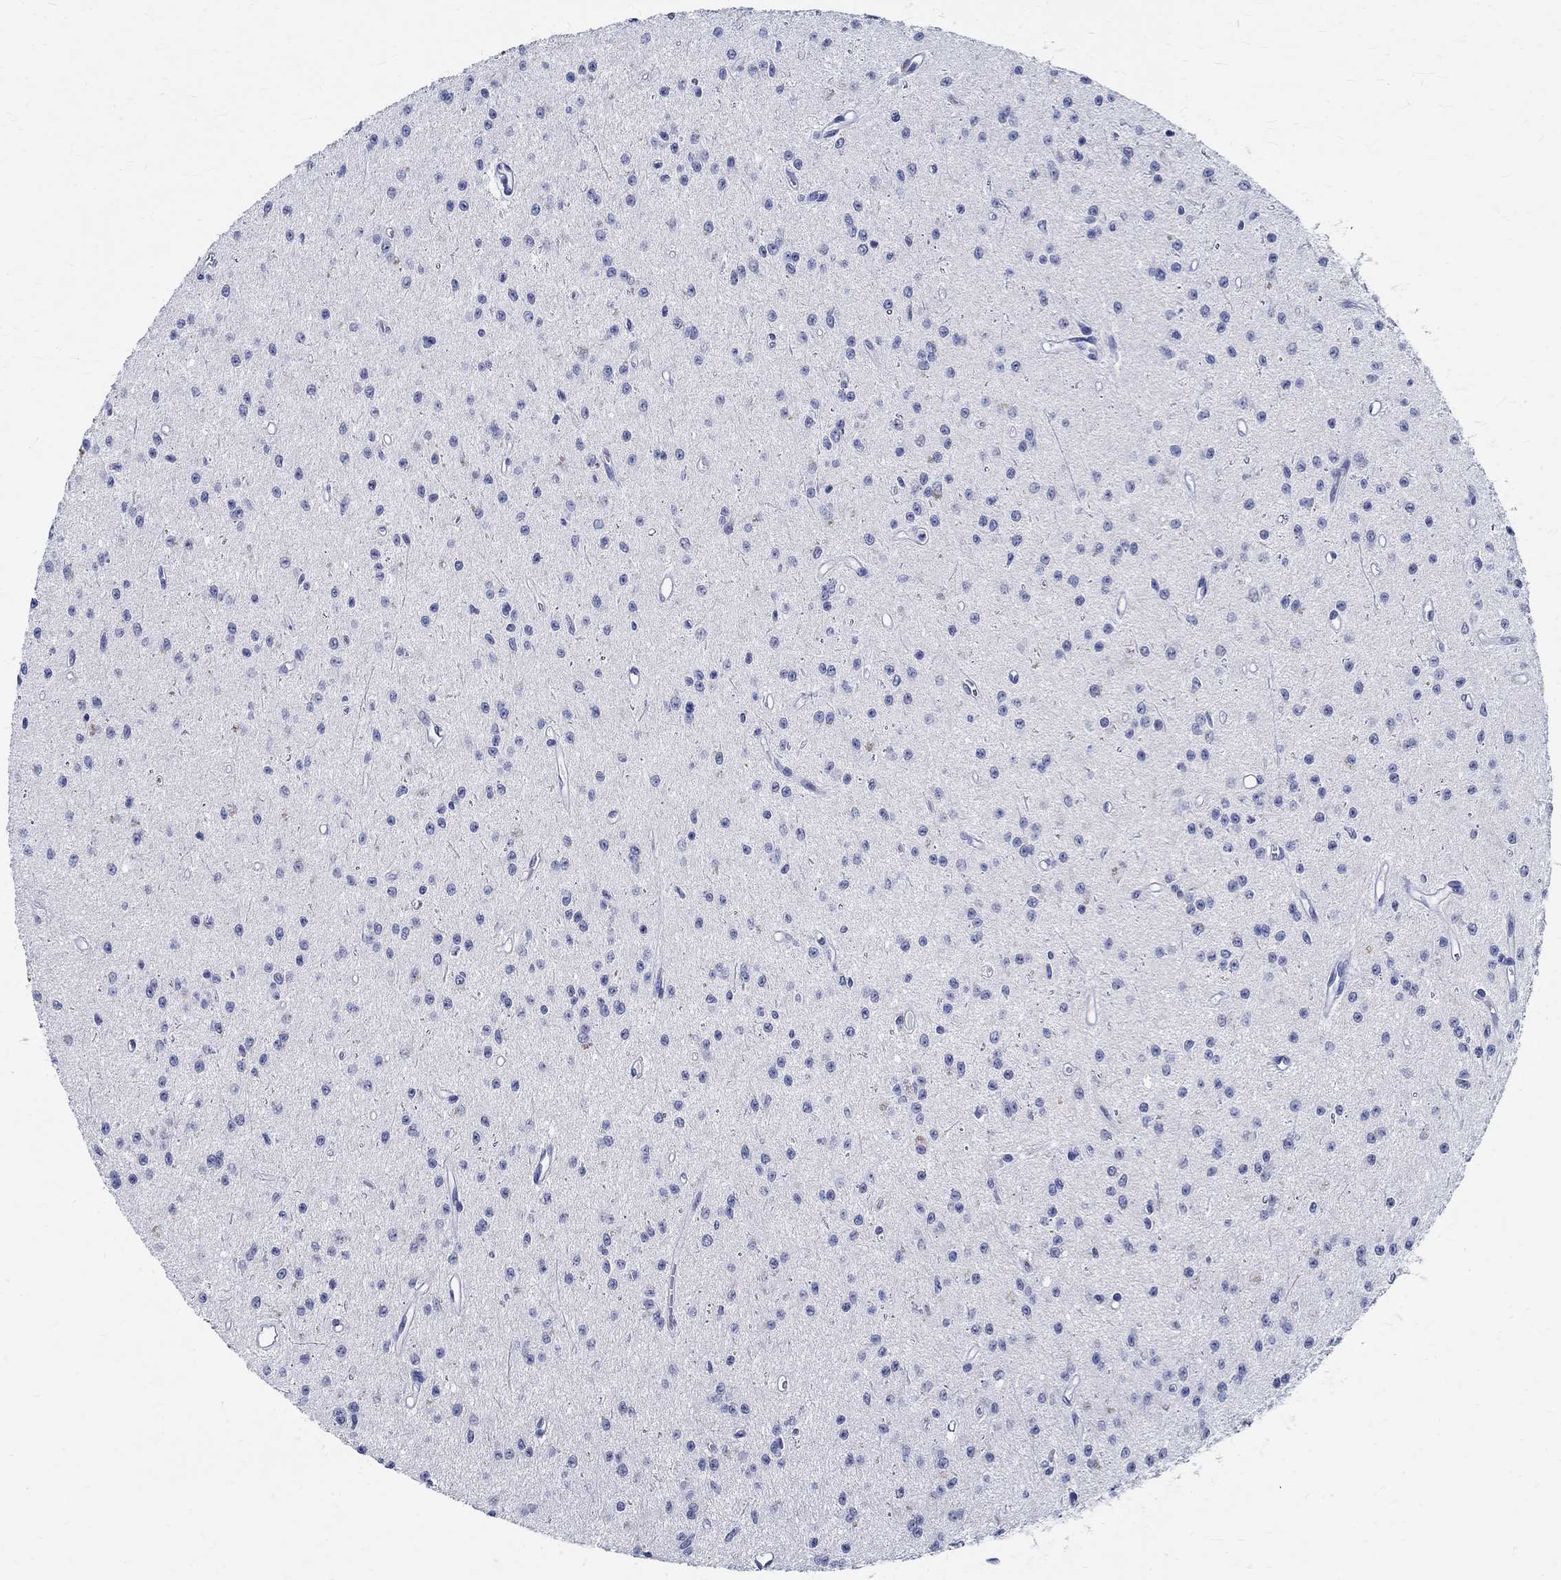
{"staining": {"intensity": "negative", "quantity": "none", "location": "none"}, "tissue": "glioma", "cell_type": "Tumor cells", "image_type": "cancer", "snomed": [{"axis": "morphology", "description": "Glioma, malignant, Low grade"}, {"axis": "topography", "description": "Brain"}], "caption": "This micrograph is of glioma stained with immunohistochemistry (IHC) to label a protein in brown with the nuclei are counter-stained blue. There is no staining in tumor cells. (DAB (3,3'-diaminobenzidine) immunohistochemistry (IHC) visualized using brightfield microscopy, high magnification).", "gene": "CETN1", "patient": {"sex": "female", "age": 45}}